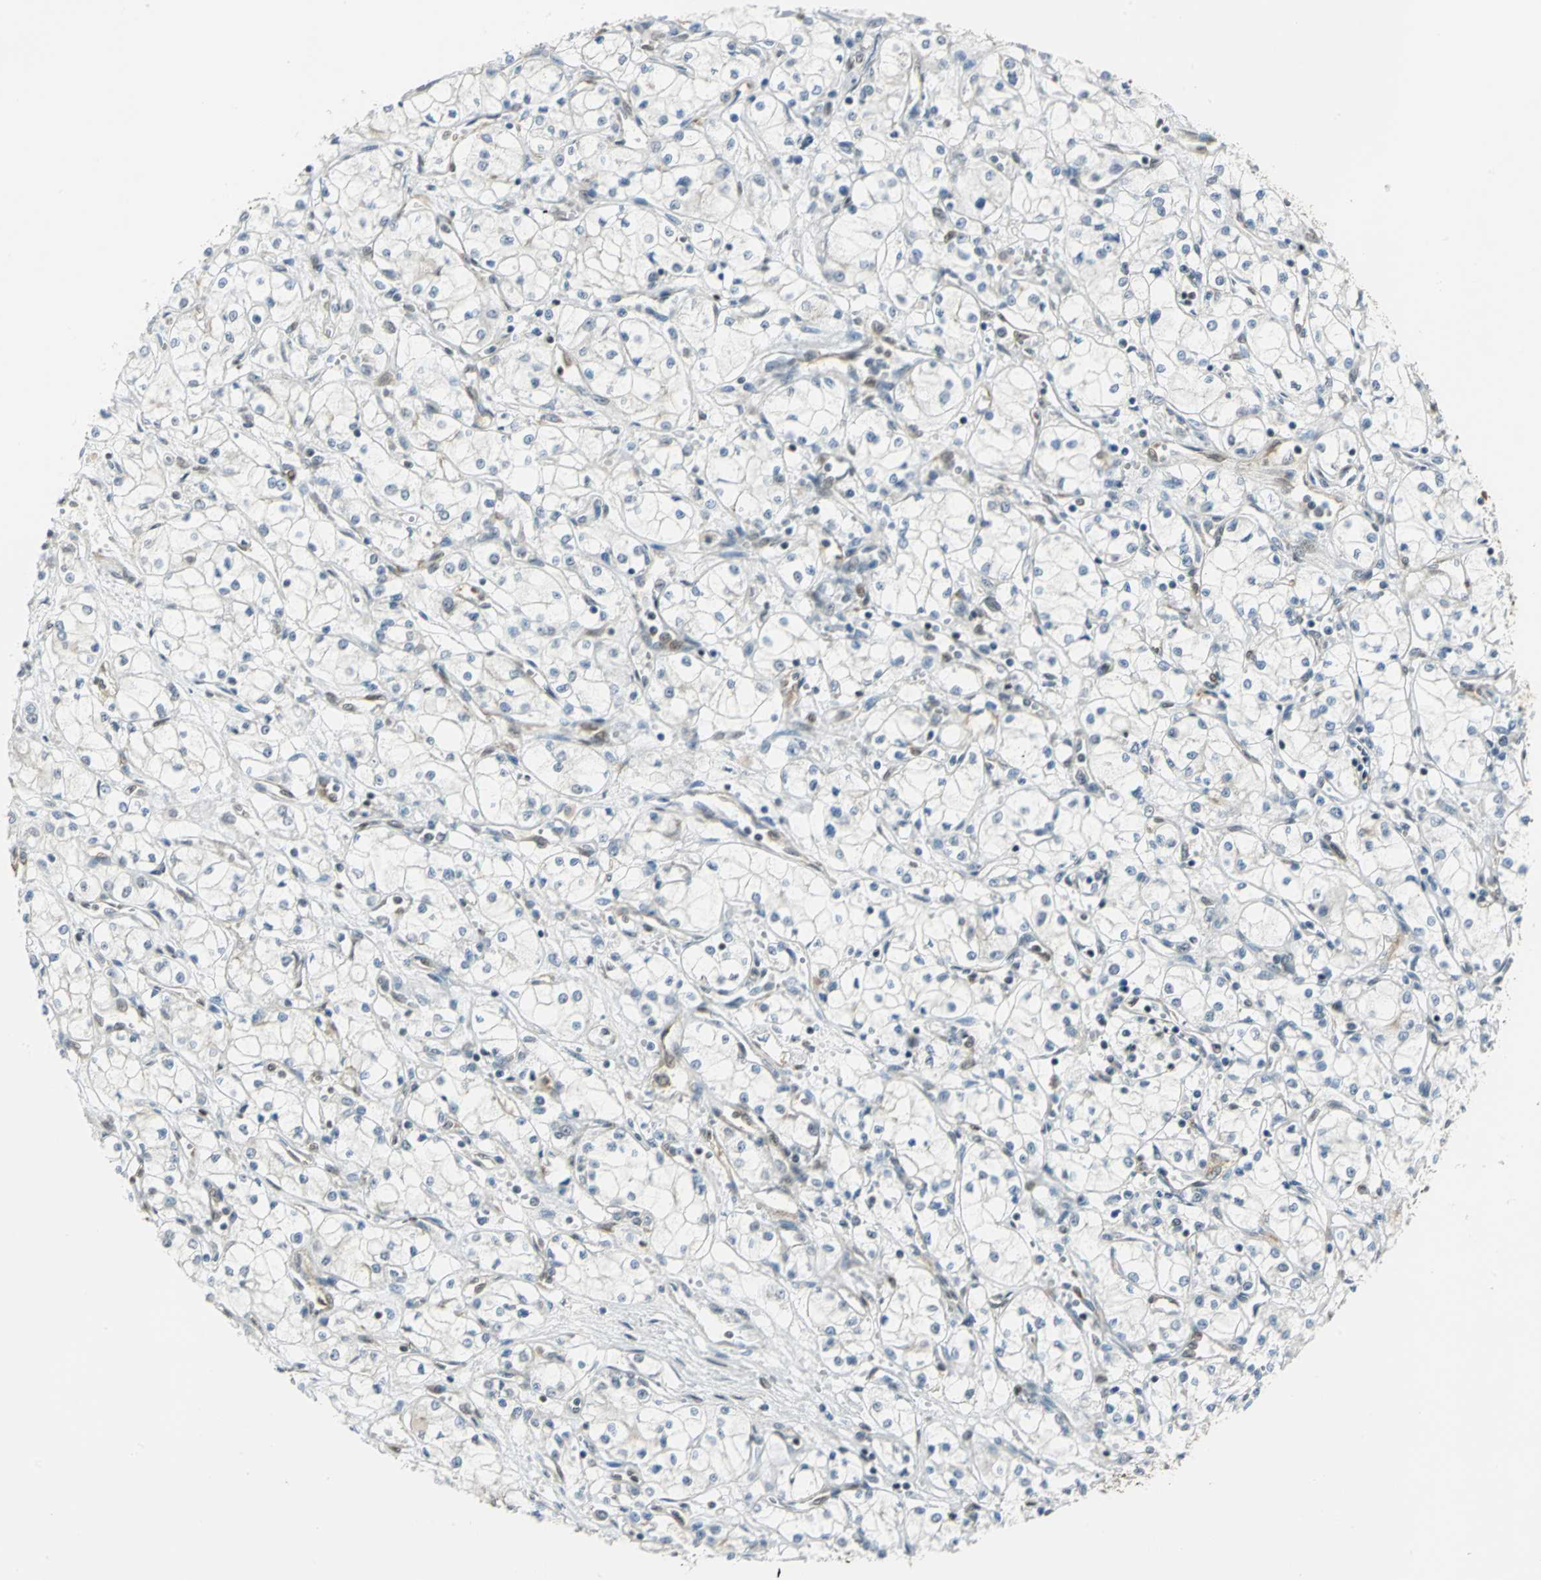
{"staining": {"intensity": "negative", "quantity": "none", "location": "none"}, "tissue": "renal cancer", "cell_type": "Tumor cells", "image_type": "cancer", "snomed": [{"axis": "morphology", "description": "Normal tissue, NOS"}, {"axis": "morphology", "description": "Adenocarcinoma, NOS"}, {"axis": "topography", "description": "Kidney"}], "caption": "Adenocarcinoma (renal) stained for a protein using immunohistochemistry (IHC) demonstrates no expression tumor cells.", "gene": "DDX5", "patient": {"sex": "male", "age": 59}}